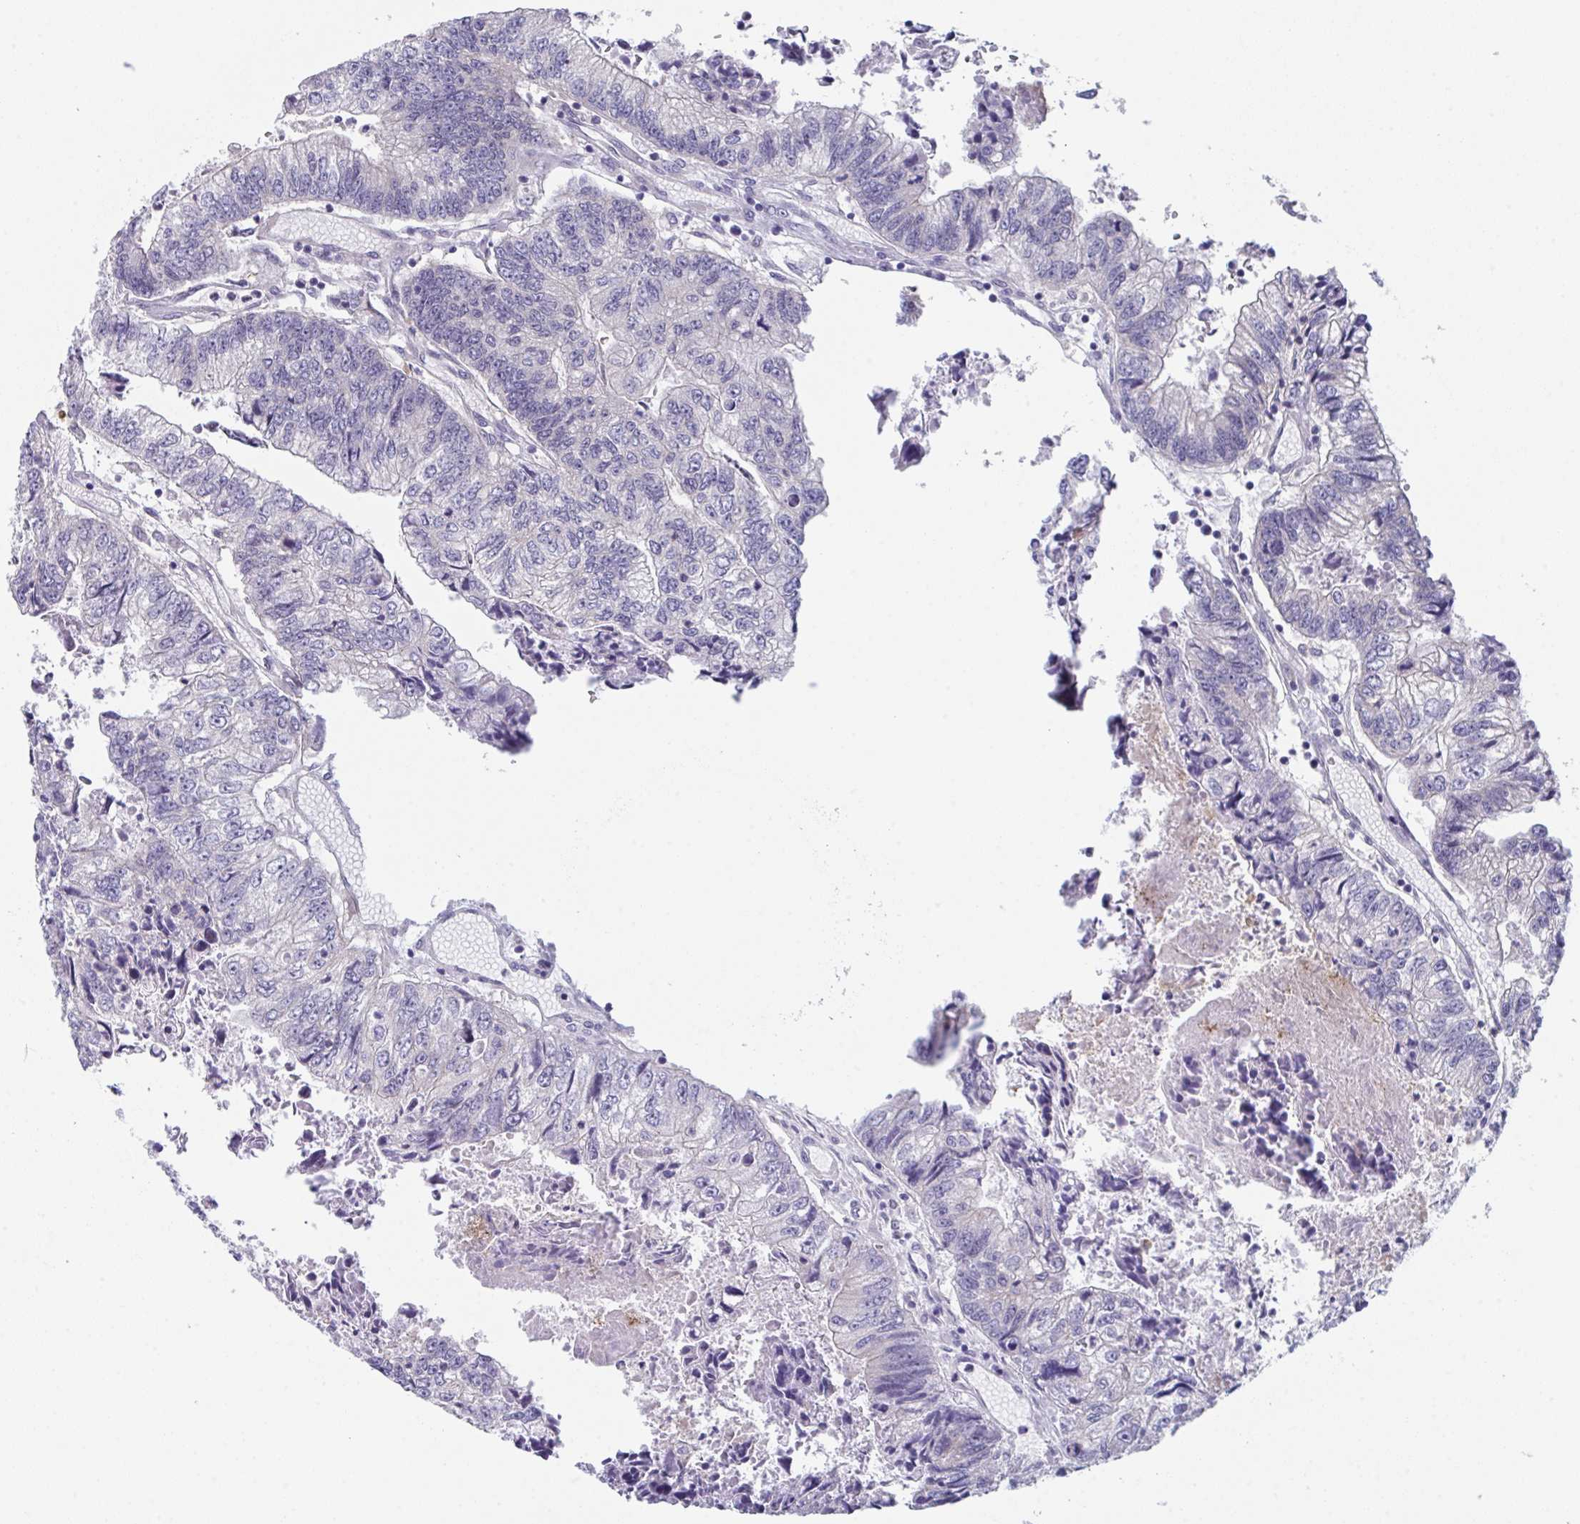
{"staining": {"intensity": "negative", "quantity": "none", "location": "none"}, "tissue": "colorectal cancer", "cell_type": "Tumor cells", "image_type": "cancer", "snomed": [{"axis": "morphology", "description": "Adenocarcinoma, NOS"}, {"axis": "topography", "description": "Colon"}], "caption": "Immunohistochemical staining of colorectal cancer demonstrates no significant positivity in tumor cells.", "gene": "PTPRD", "patient": {"sex": "male", "age": 86}}